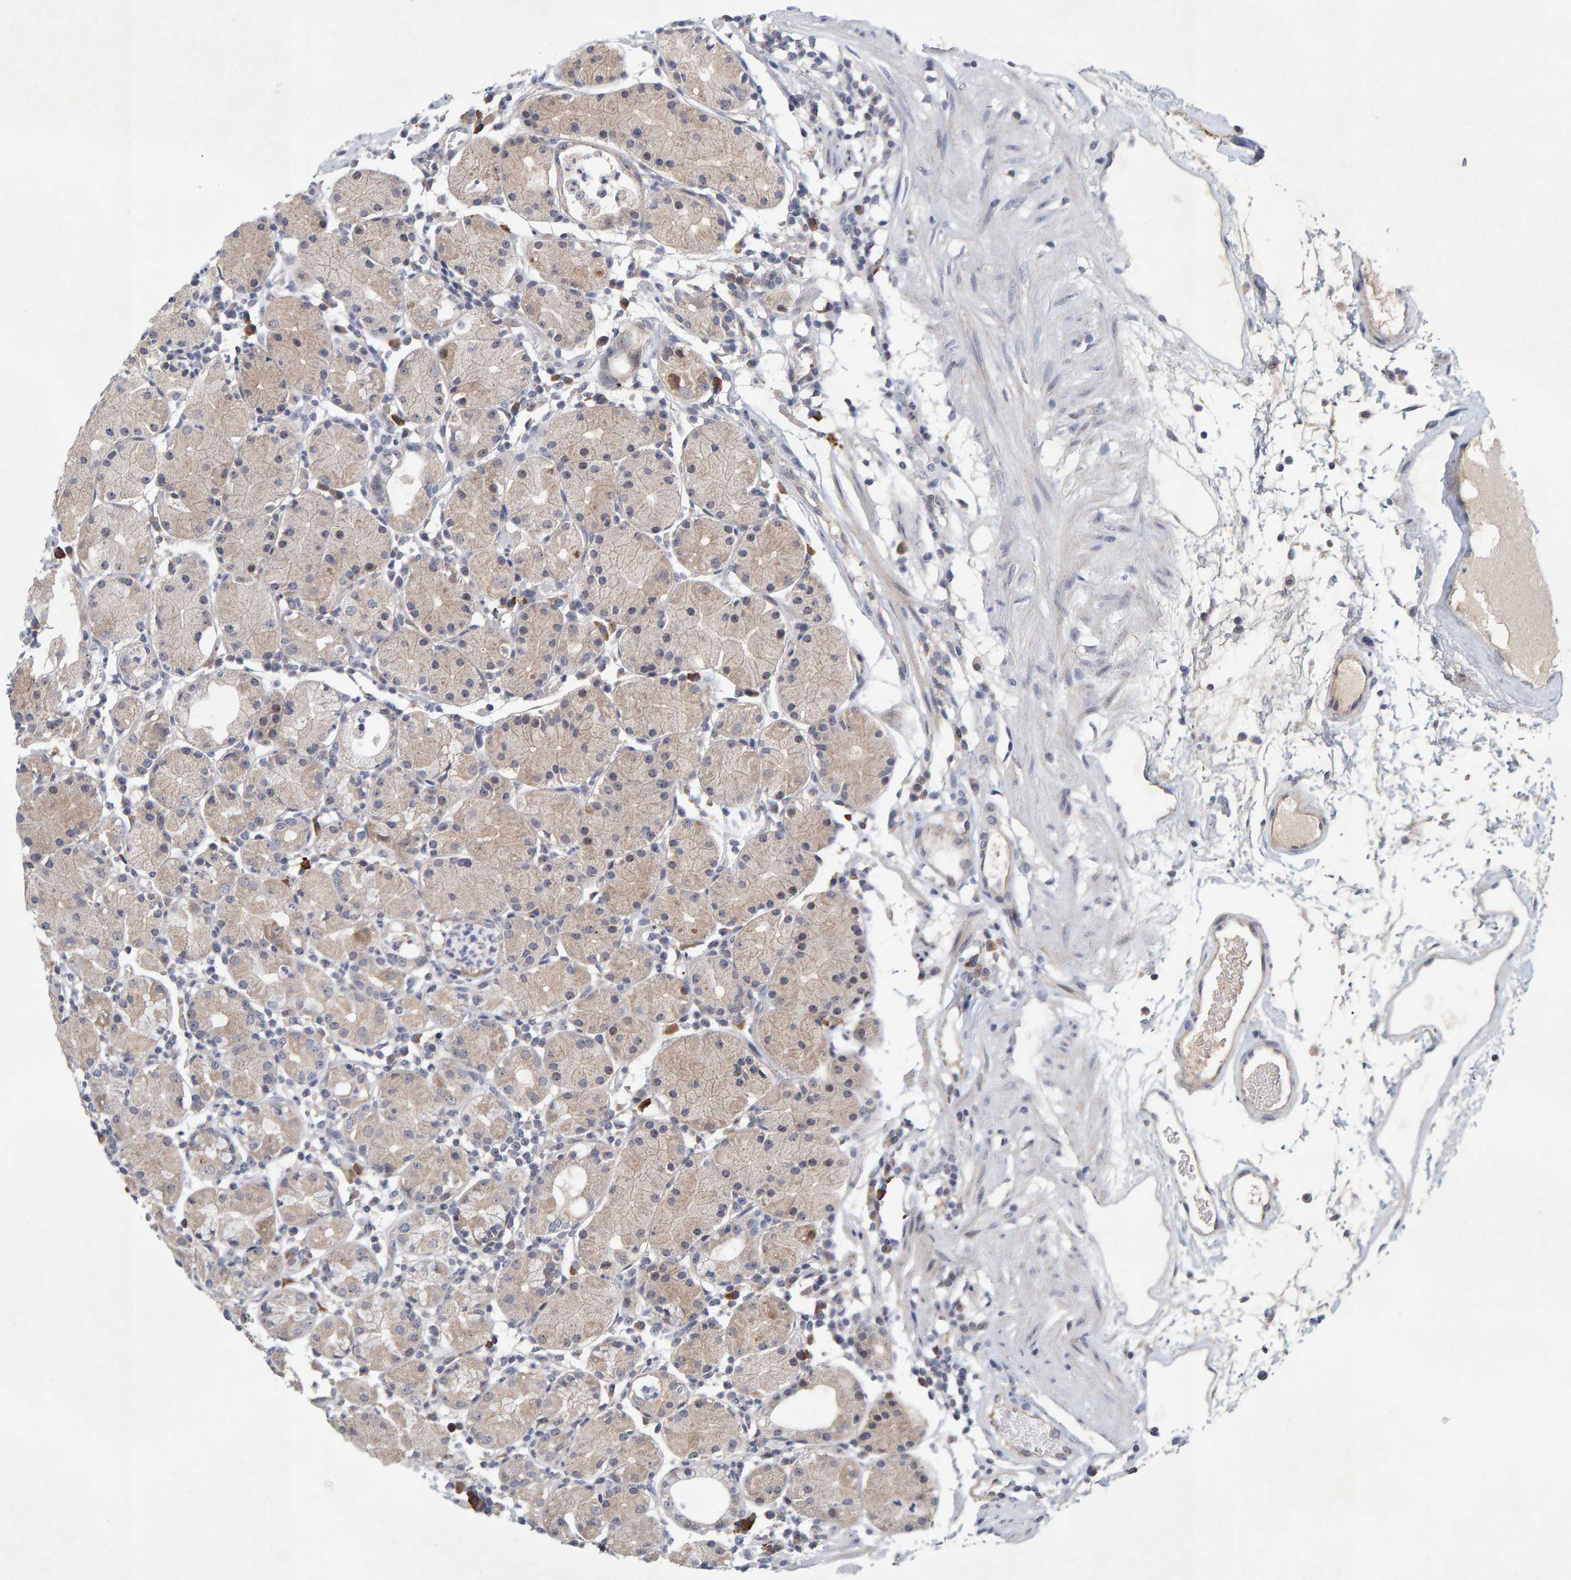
{"staining": {"intensity": "weak", "quantity": "<25%", "location": "cytoplasmic/membranous"}, "tissue": "stomach", "cell_type": "Glandular cells", "image_type": "normal", "snomed": [{"axis": "morphology", "description": "Normal tissue, NOS"}, {"axis": "topography", "description": "Stomach"}, {"axis": "topography", "description": "Stomach, lower"}], "caption": "IHC histopathology image of unremarkable stomach: stomach stained with DAB (3,3'-diaminobenzidine) exhibits no significant protein positivity in glandular cells. The staining was performed using DAB to visualize the protein expression in brown, while the nuclei were stained in blue with hematoxylin (Magnification: 20x).", "gene": "ZNF77", "patient": {"sex": "female", "age": 75}}